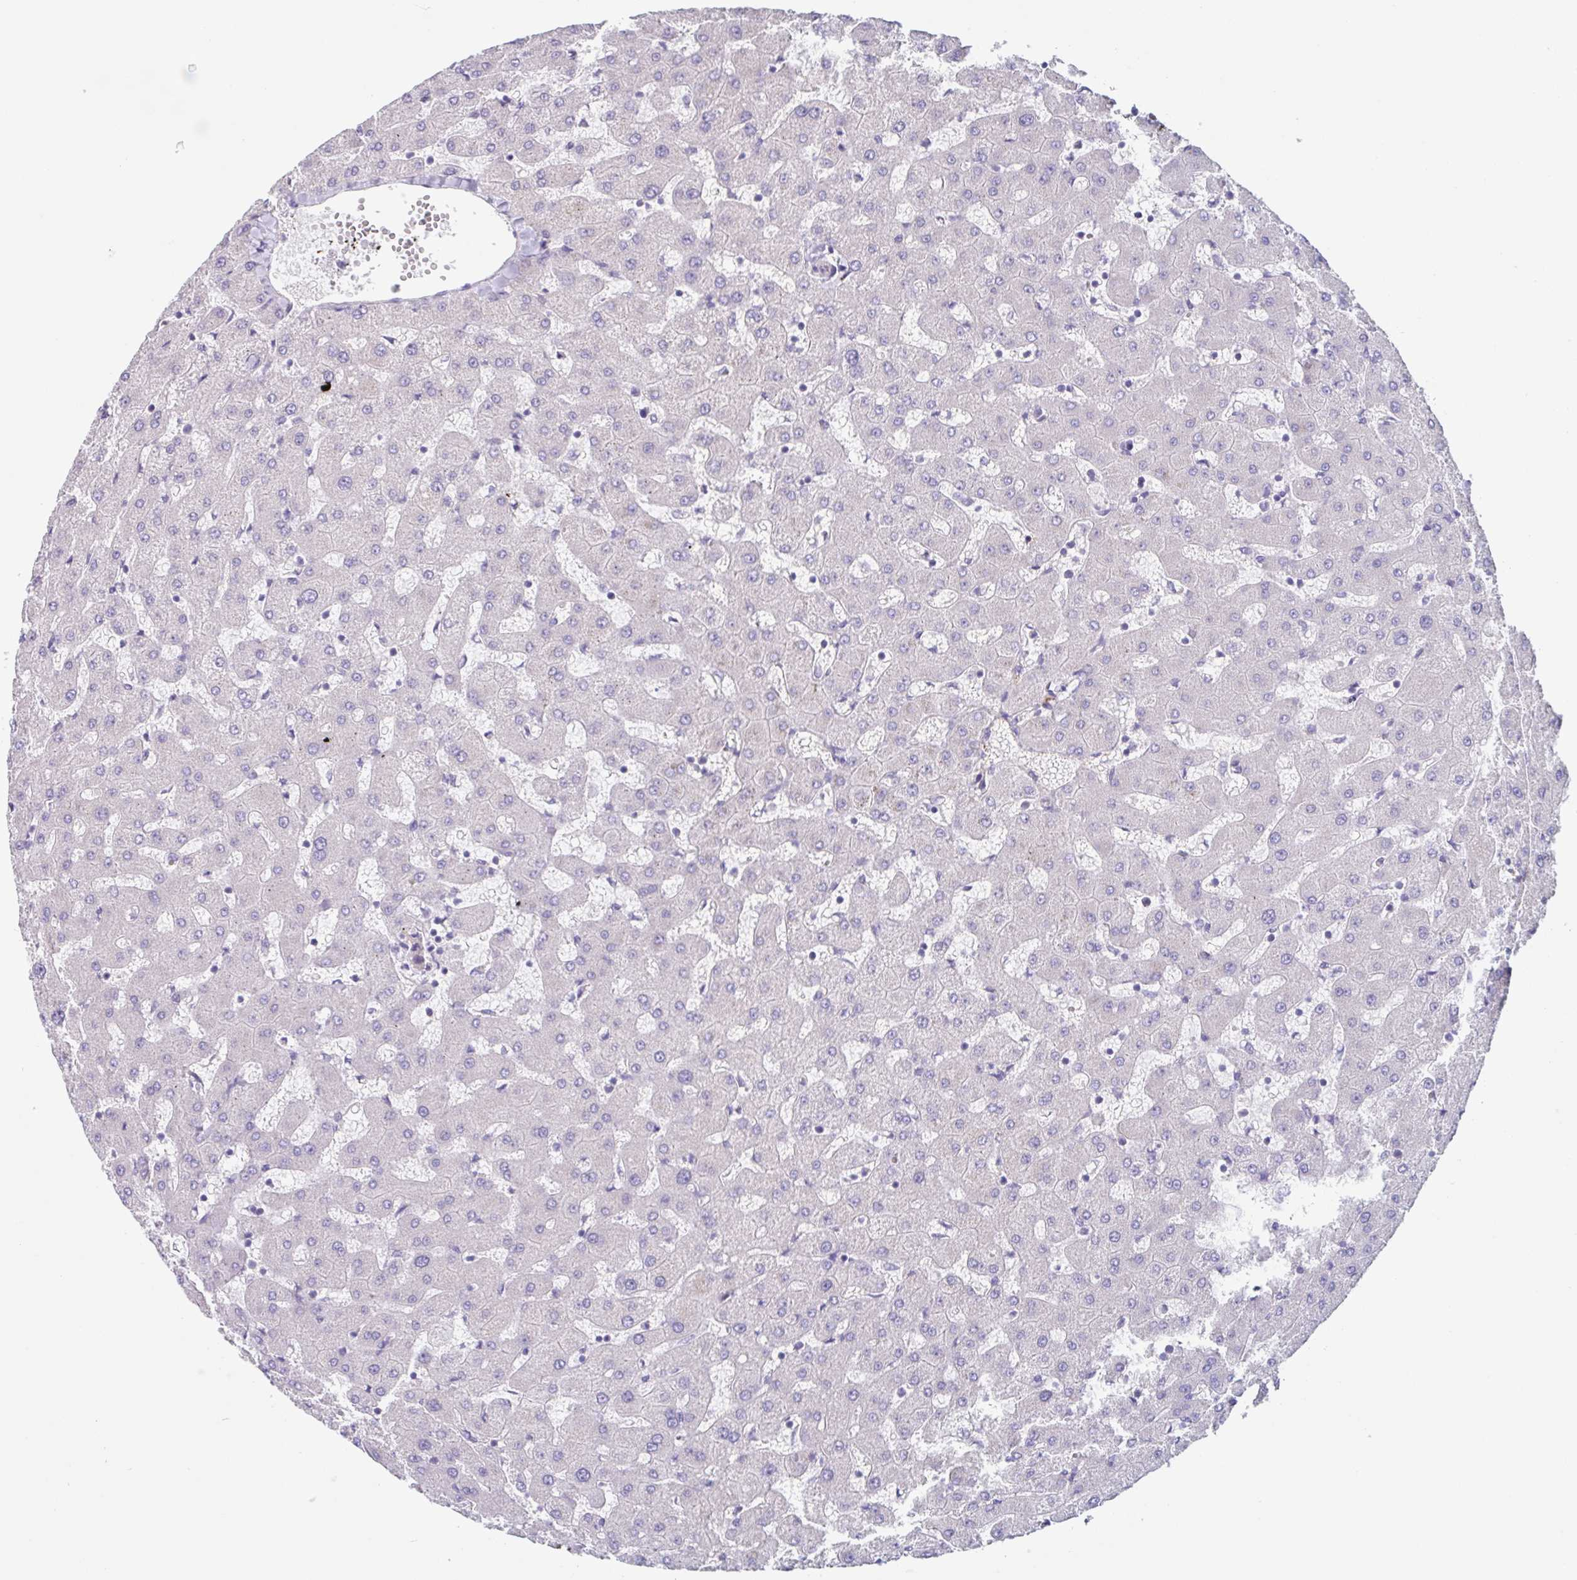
{"staining": {"intensity": "negative", "quantity": "none", "location": "none"}, "tissue": "liver", "cell_type": "Cholangiocytes", "image_type": "normal", "snomed": [{"axis": "morphology", "description": "Normal tissue, NOS"}, {"axis": "topography", "description": "Liver"}], "caption": "Micrograph shows no protein expression in cholangiocytes of unremarkable liver.", "gene": "EHD4", "patient": {"sex": "female", "age": 63}}